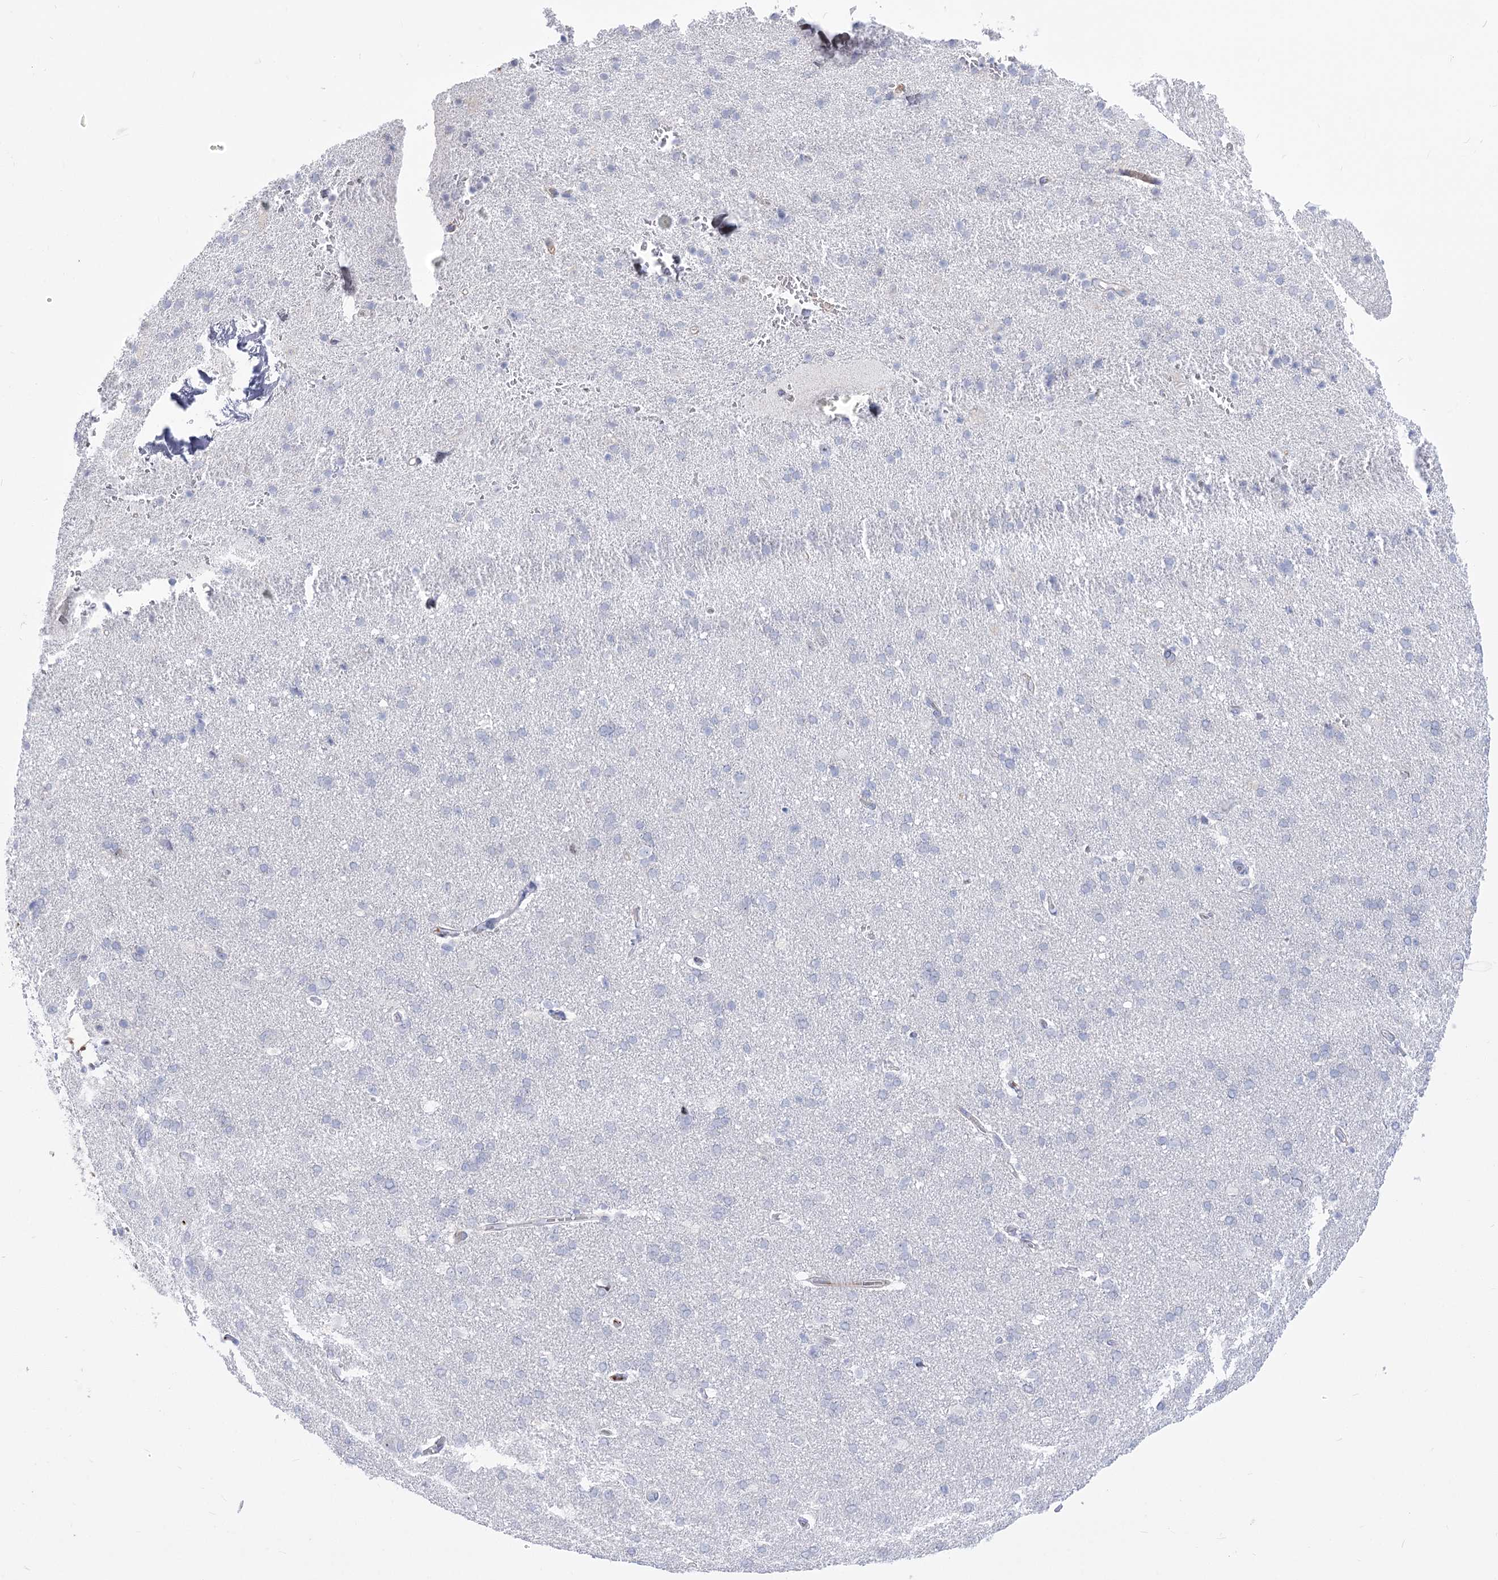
{"staining": {"intensity": "moderate", "quantity": ">75%", "location": "cytoplasmic/membranous"}, "tissue": "cerebral cortex", "cell_type": "Endothelial cells", "image_type": "normal", "snomed": [{"axis": "morphology", "description": "Normal tissue, NOS"}, {"axis": "topography", "description": "Cerebral cortex"}], "caption": "Cerebral cortex stained with DAB immunohistochemistry demonstrates medium levels of moderate cytoplasmic/membranous positivity in about >75% of endothelial cells. The staining was performed using DAB to visualize the protein expression in brown, while the nuclei were stained in blue with hematoxylin (Magnification: 20x).", "gene": "ANKRD23", "patient": {"sex": "male", "age": 62}}